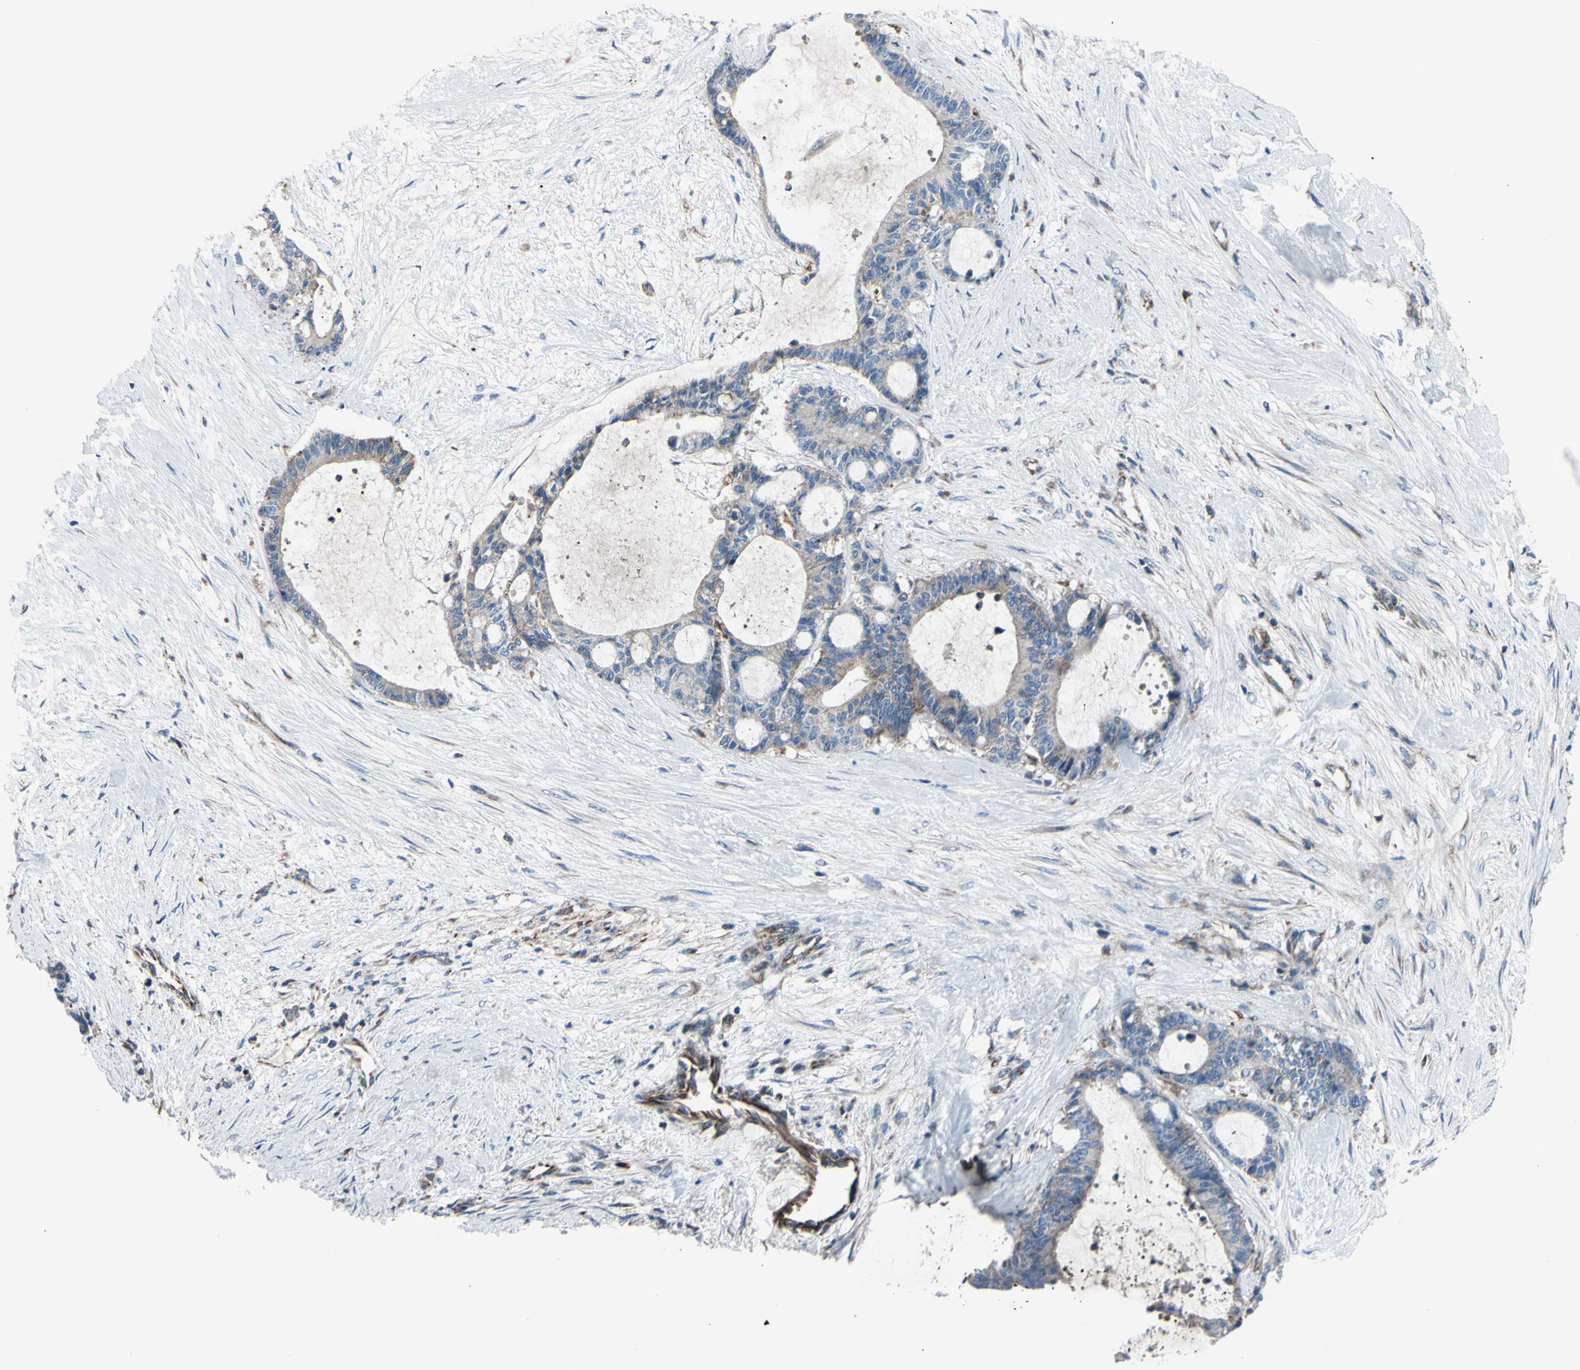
{"staining": {"intensity": "weak", "quantity": ">75%", "location": "cytoplasmic/membranous"}, "tissue": "liver cancer", "cell_type": "Tumor cells", "image_type": "cancer", "snomed": [{"axis": "morphology", "description": "Cholangiocarcinoma"}, {"axis": "topography", "description": "Liver"}], "caption": "An immunohistochemistry image of neoplastic tissue is shown. Protein staining in brown labels weak cytoplasmic/membranous positivity in liver cancer (cholangiocarcinoma) within tumor cells.", "gene": "EMC7", "patient": {"sex": "female", "age": 73}}